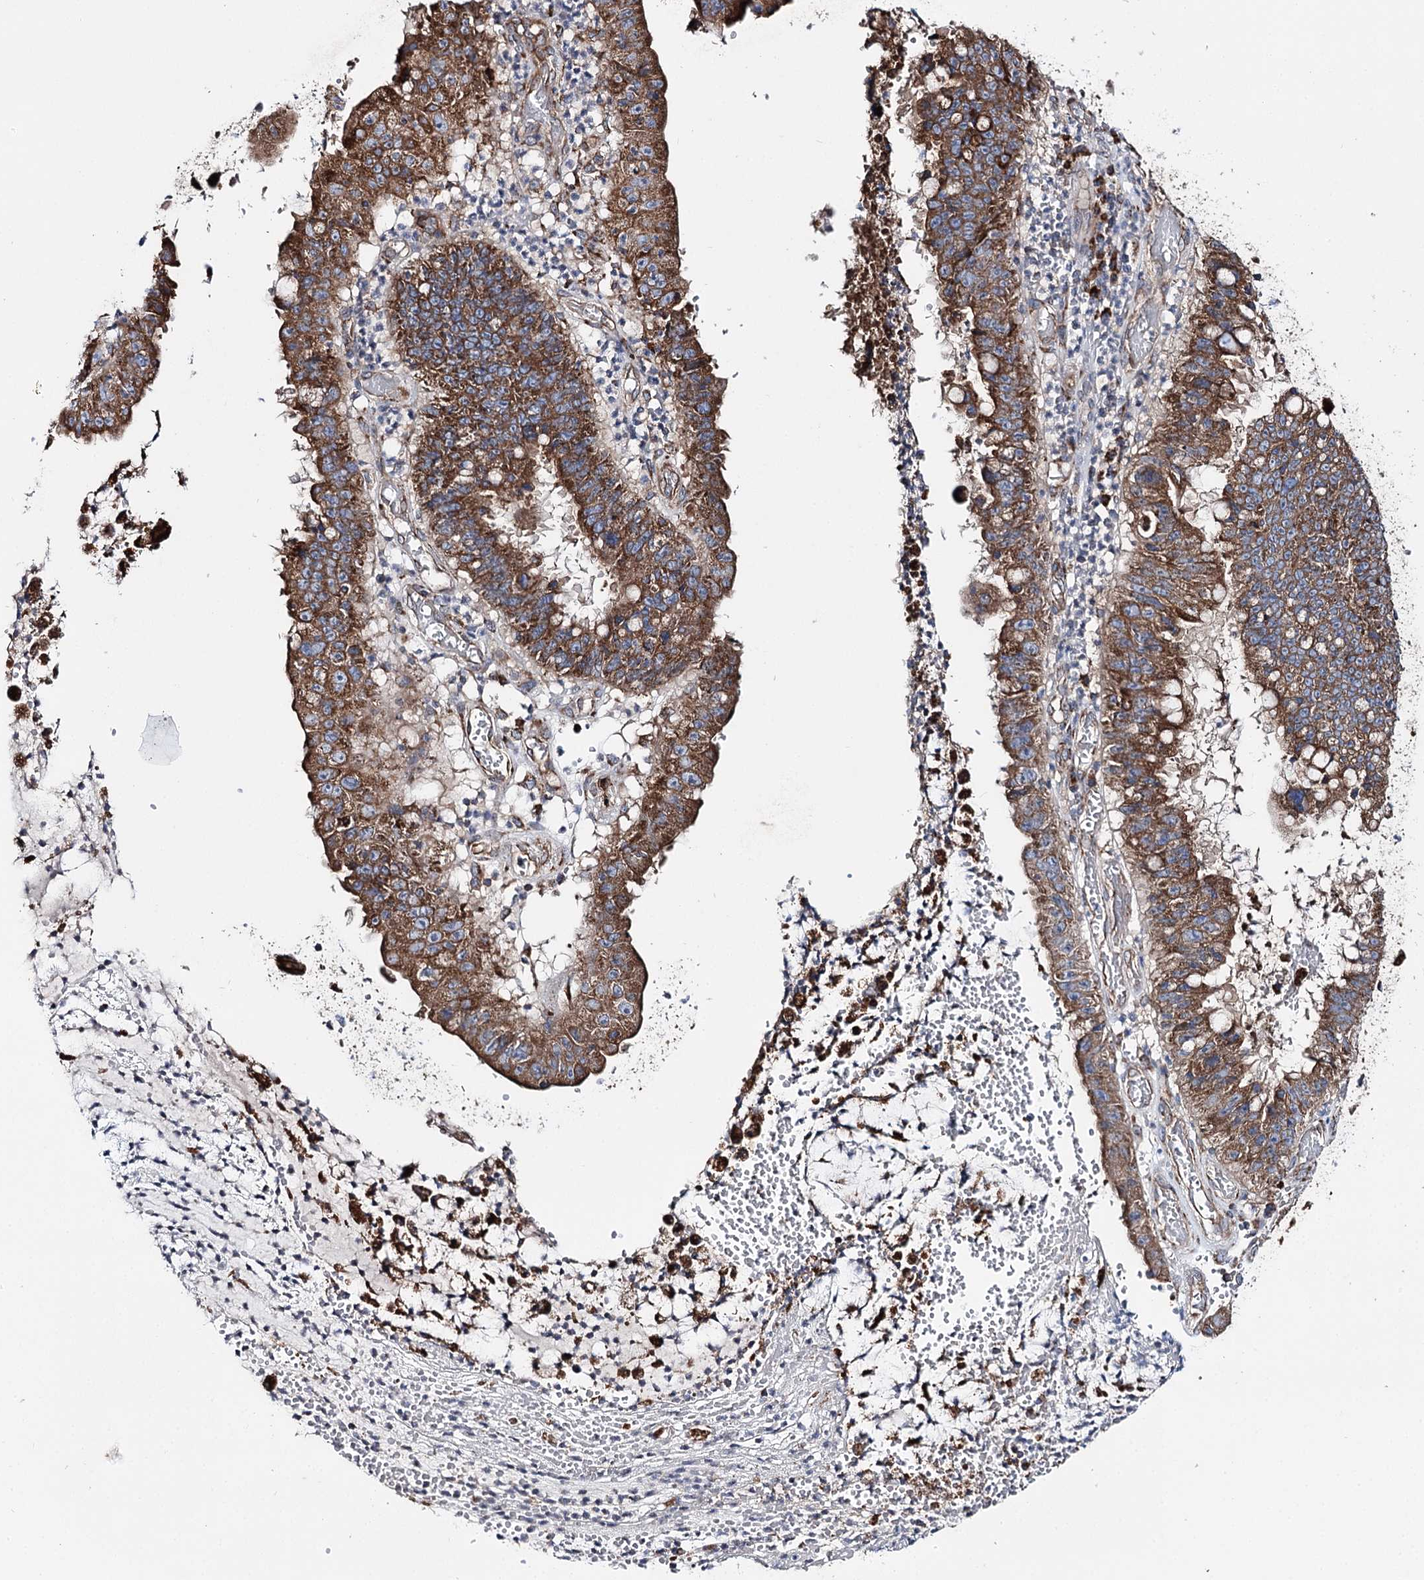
{"staining": {"intensity": "strong", "quantity": ">75%", "location": "cytoplasmic/membranous"}, "tissue": "stomach cancer", "cell_type": "Tumor cells", "image_type": "cancer", "snomed": [{"axis": "morphology", "description": "Adenocarcinoma, NOS"}, {"axis": "topography", "description": "Stomach"}], "caption": "The photomicrograph displays immunohistochemical staining of stomach cancer. There is strong cytoplasmic/membranous positivity is seen in about >75% of tumor cells. The protein is shown in brown color, while the nuclei are stained blue.", "gene": "MSANTD2", "patient": {"sex": "male", "age": 59}}